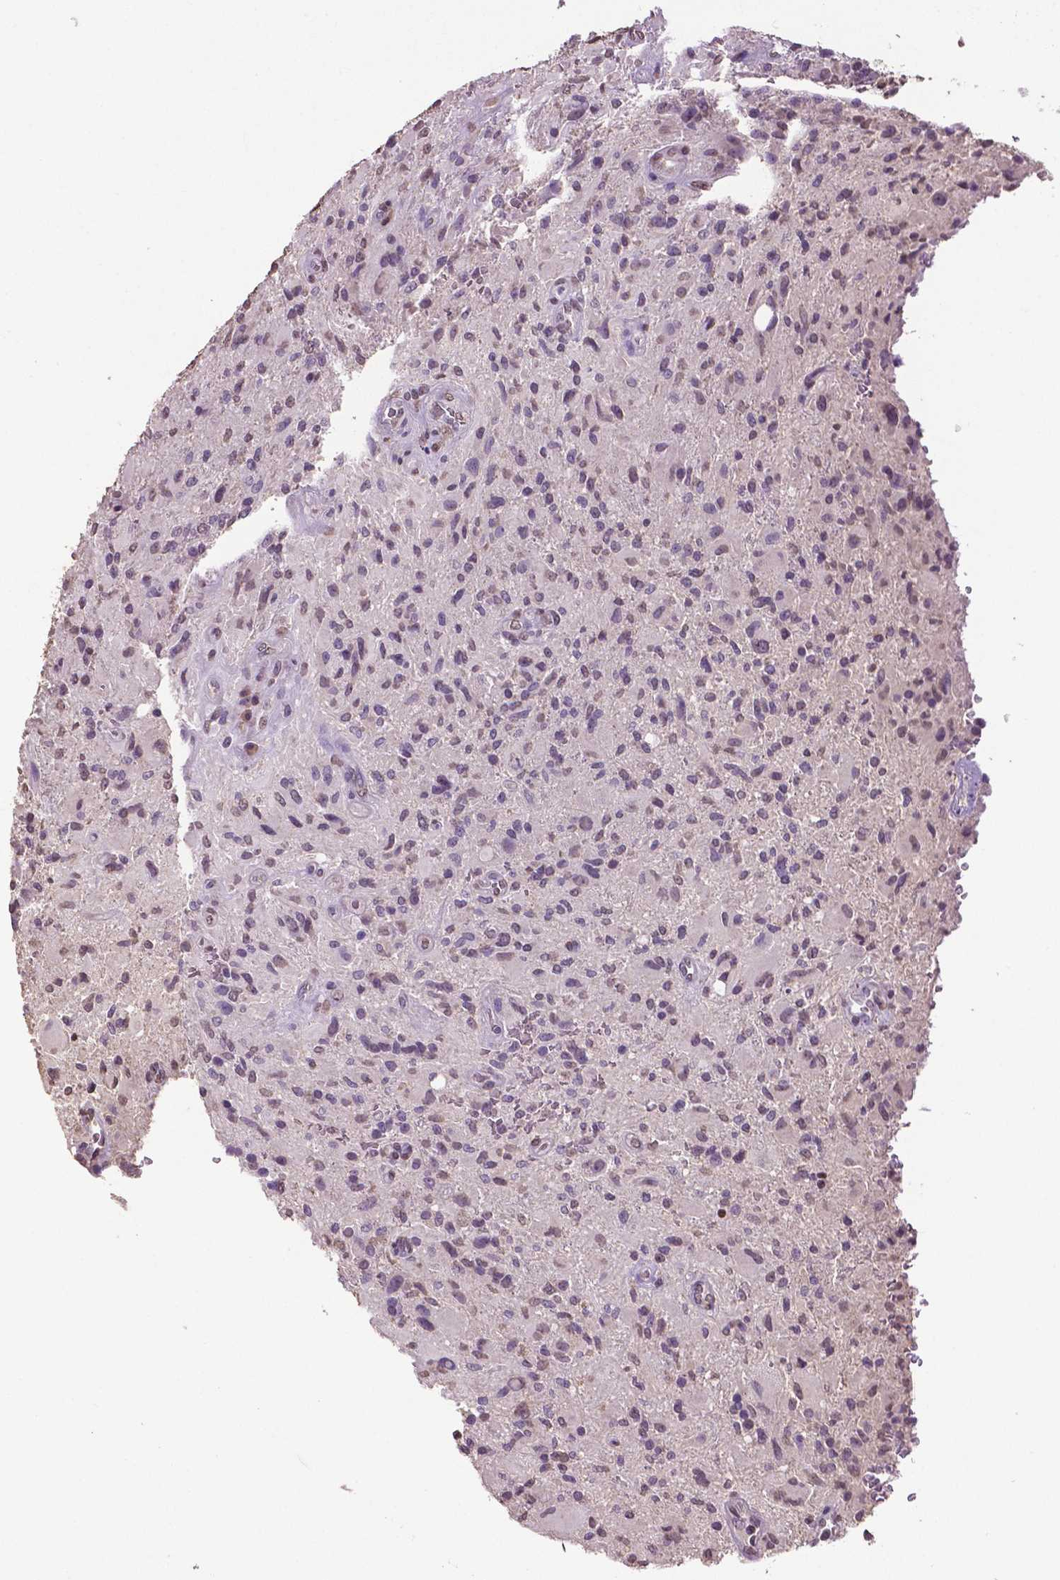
{"staining": {"intensity": "negative", "quantity": "none", "location": "none"}, "tissue": "glioma", "cell_type": "Tumor cells", "image_type": "cancer", "snomed": [{"axis": "morphology", "description": "Glioma, malignant, High grade"}, {"axis": "topography", "description": "Brain"}], "caption": "Tumor cells are negative for brown protein staining in malignant glioma (high-grade).", "gene": "RUNX3", "patient": {"sex": "male", "age": 53}}